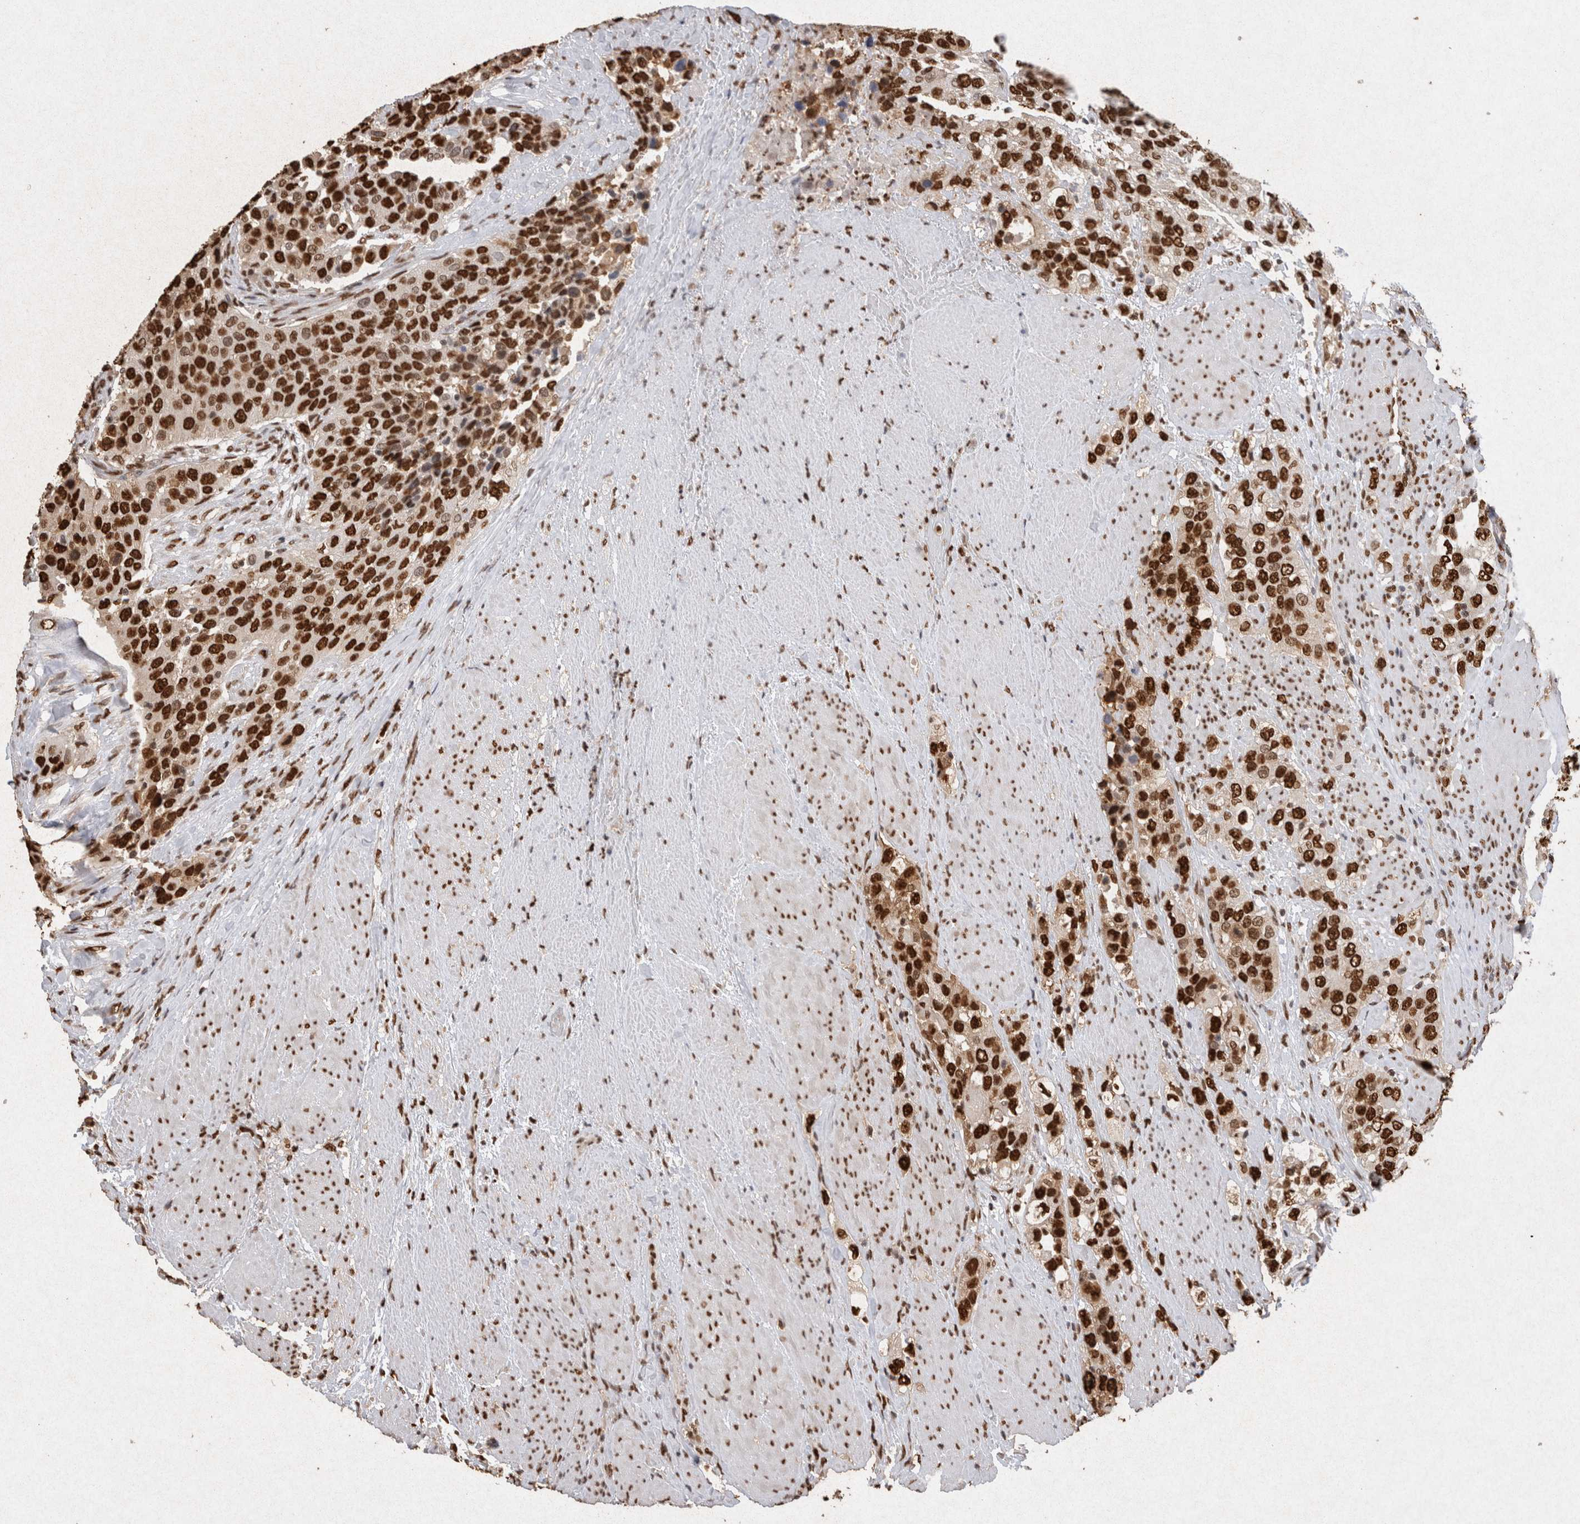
{"staining": {"intensity": "strong", "quantity": ">75%", "location": "nuclear"}, "tissue": "urothelial cancer", "cell_type": "Tumor cells", "image_type": "cancer", "snomed": [{"axis": "morphology", "description": "Urothelial carcinoma, High grade"}, {"axis": "topography", "description": "Urinary bladder"}], "caption": "Approximately >75% of tumor cells in human high-grade urothelial carcinoma exhibit strong nuclear protein positivity as visualized by brown immunohistochemical staining.", "gene": "HDGF", "patient": {"sex": "female", "age": 80}}